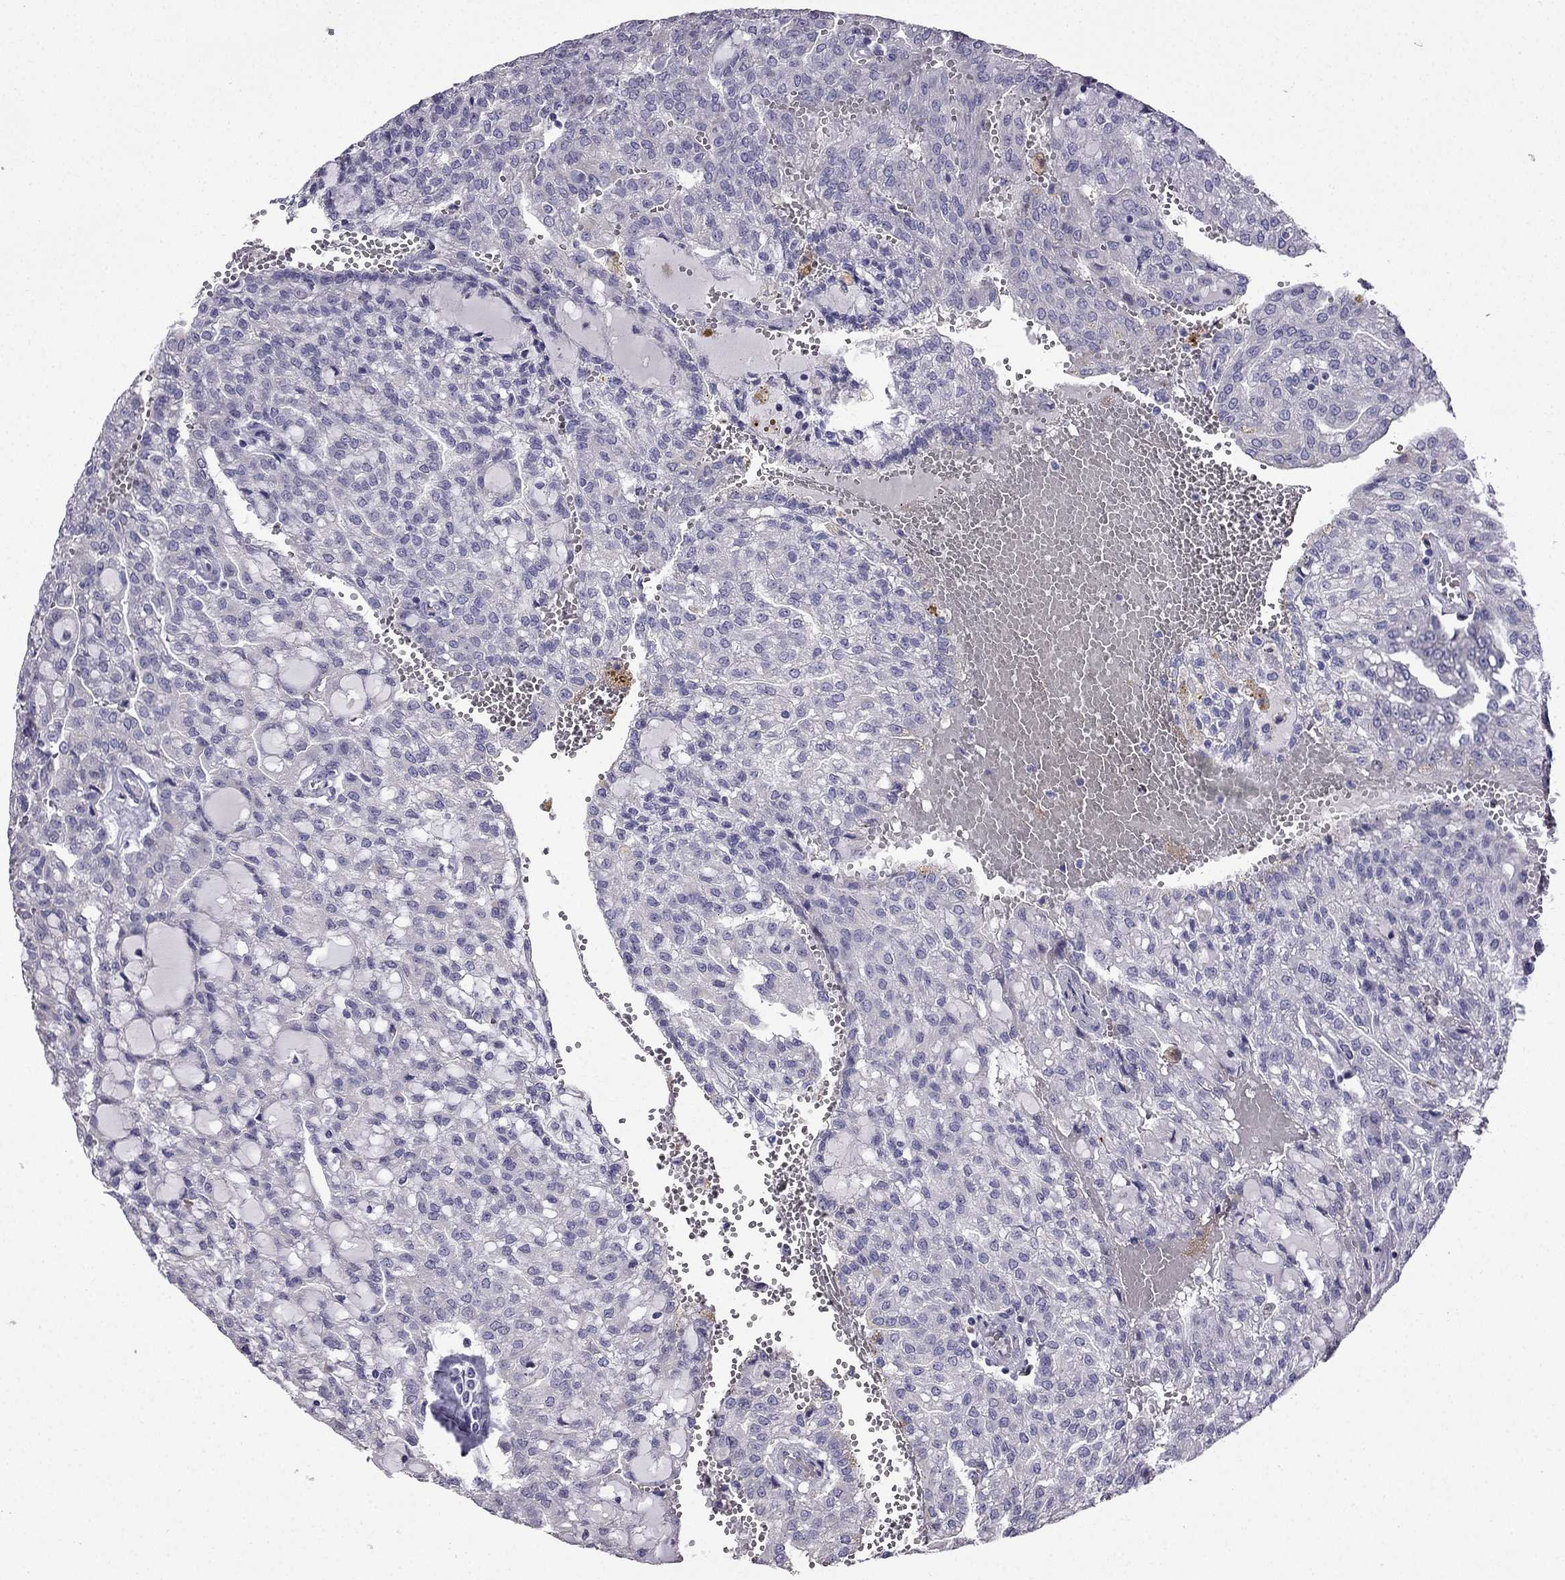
{"staining": {"intensity": "negative", "quantity": "none", "location": "none"}, "tissue": "renal cancer", "cell_type": "Tumor cells", "image_type": "cancer", "snomed": [{"axis": "morphology", "description": "Adenocarcinoma, NOS"}, {"axis": "topography", "description": "Kidney"}], "caption": "Protein analysis of renal adenocarcinoma reveals no significant positivity in tumor cells. (DAB immunohistochemistry, high magnification).", "gene": "UHRF1", "patient": {"sex": "male", "age": 63}}